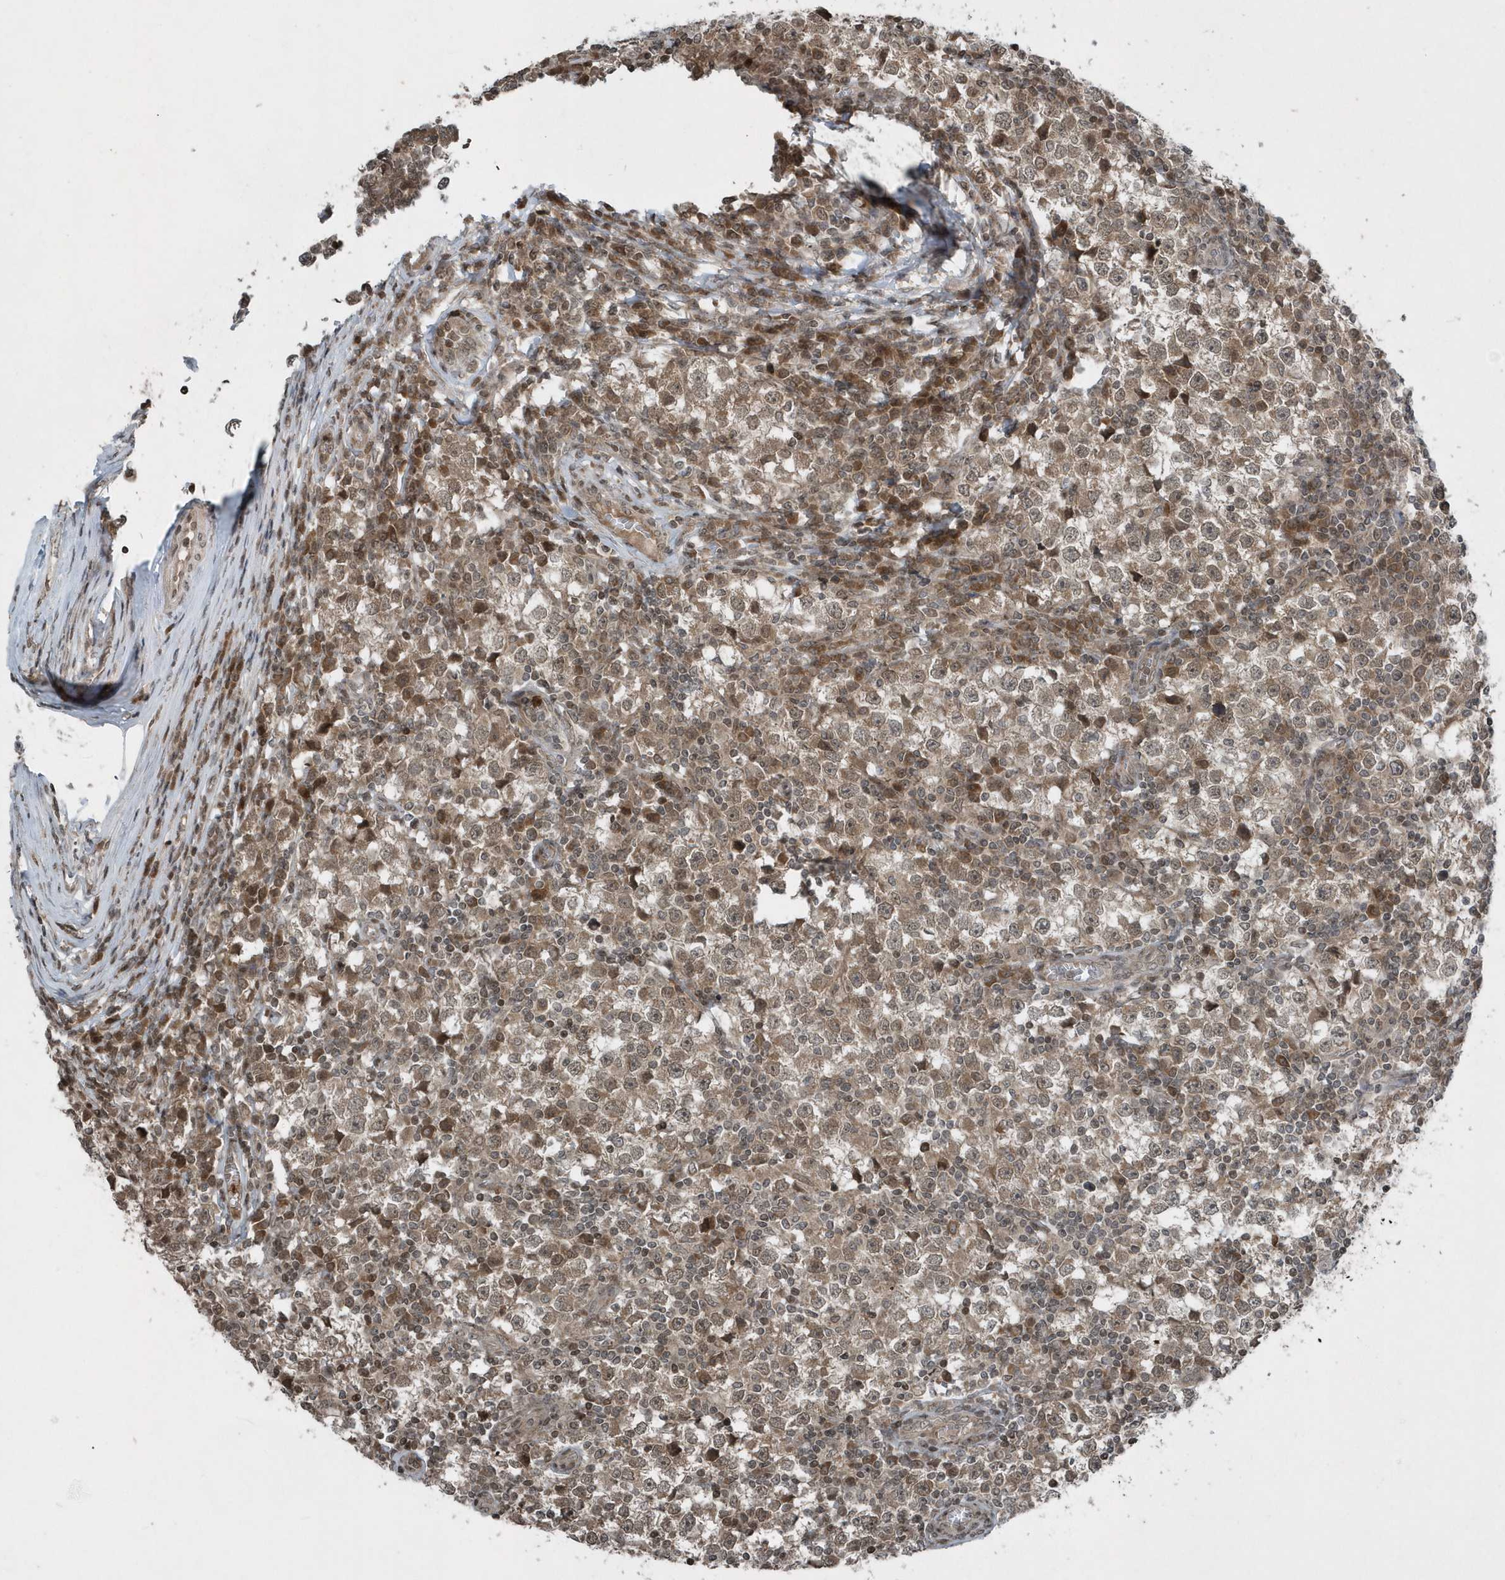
{"staining": {"intensity": "moderate", "quantity": ">75%", "location": "cytoplasmic/membranous"}, "tissue": "testis cancer", "cell_type": "Tumor cells", "image_type": "cancer", "snomed": [{"axis": "morphology", "description": "Seminoma, NOS"}, {"axis": "topography", "description": "Testis"}], "caption": "Testis seminoma was stained to show a protein in brown. There is medium levels of moderate cytoplasmic/membranous expression in about >75% of tumor cells.", "gene": "EIF2B1", "patient": {"sex": "male", "age": 65}}